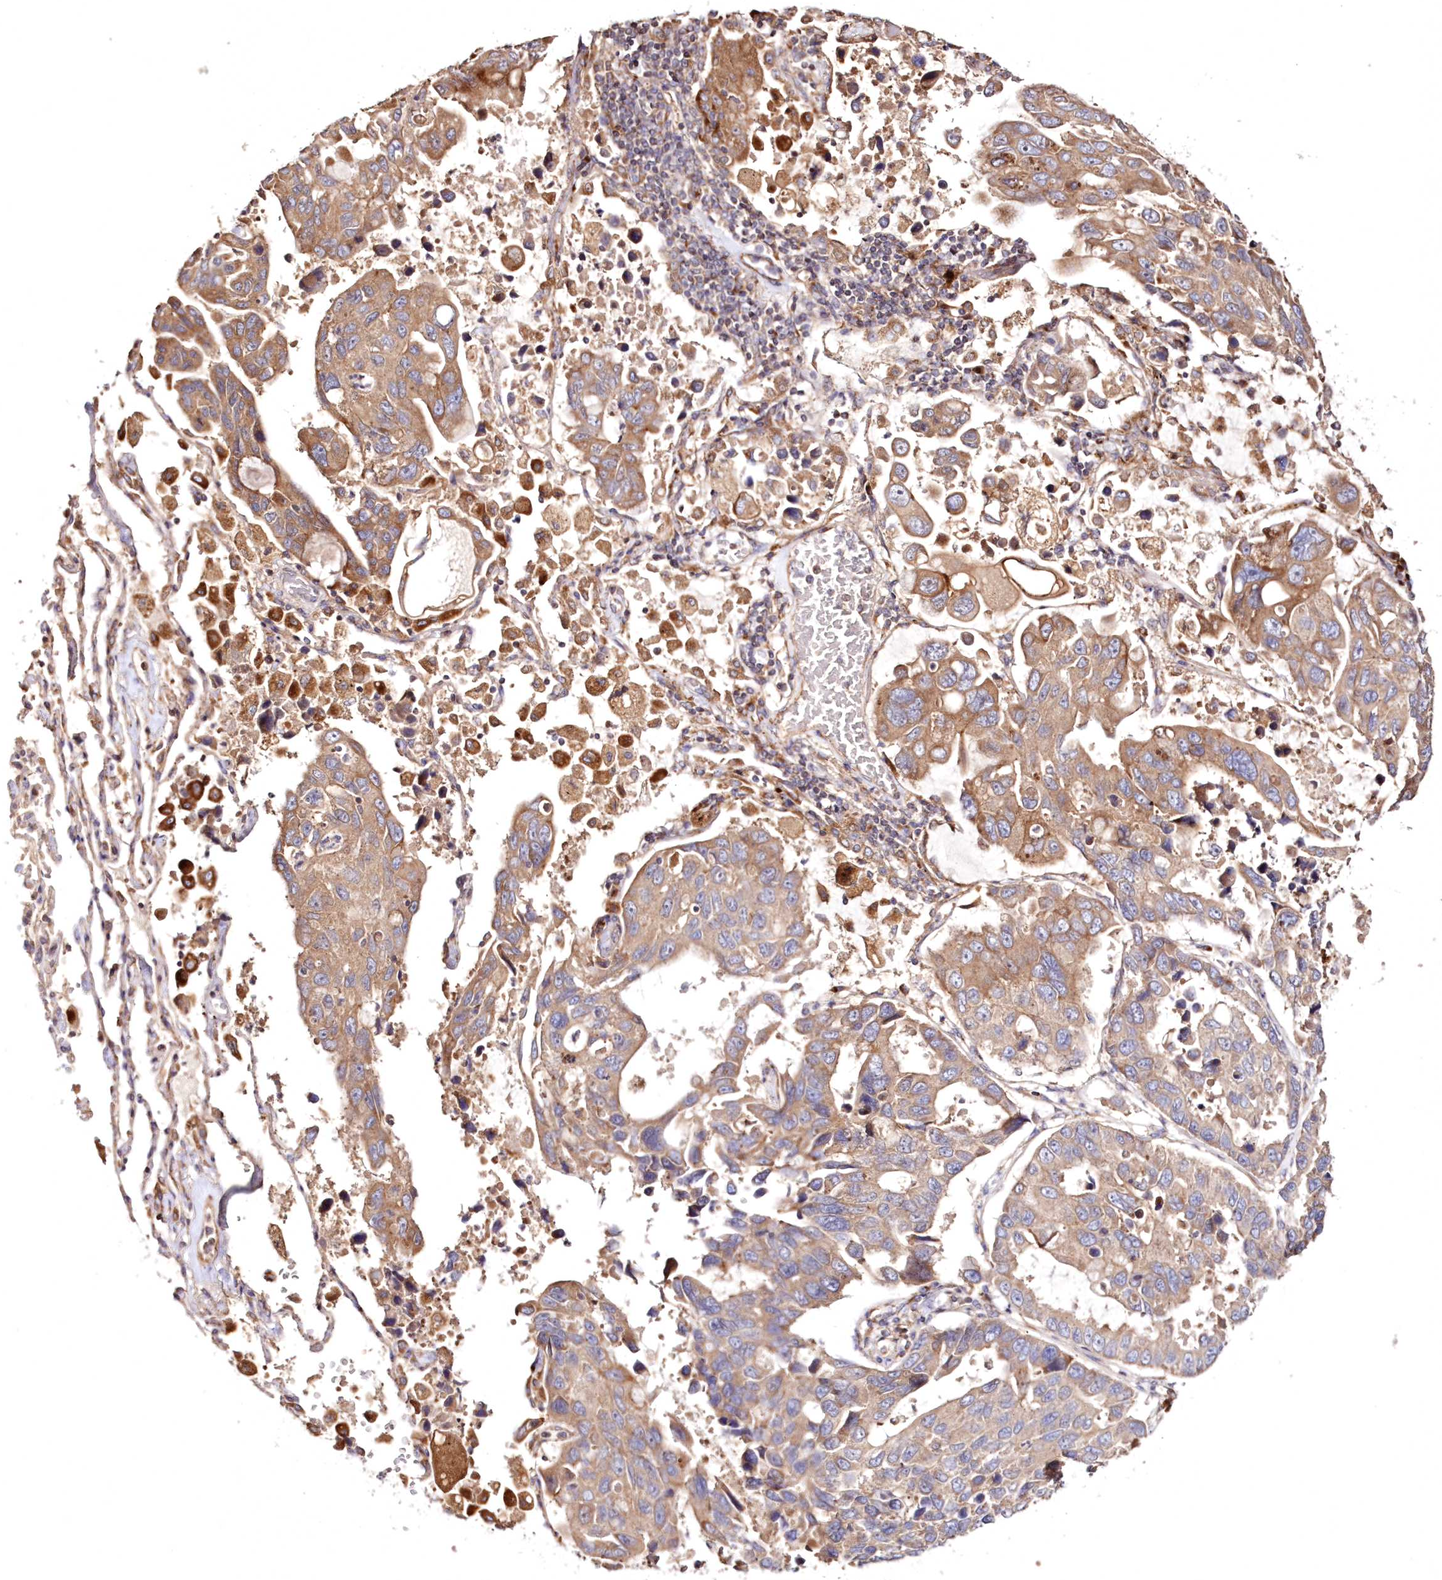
{"staining": {"intensity": "moderate", "quantity": ">75%", "location": "cytoplasmic/membranous"}, "tissue": "lung cancer", "cell_type": "Tumor cells", "image_type": "cancer", "snomed": [{"axis": "morphology", "description": "Adenocarcinoma, NOS"}, {"axis": "topography", "description": "Lung"}], "caption": "DAB (3,3'-diaminobenzidine) immunohistochemical staining of lung adenocarcinoma displays moderate cytoplasmic/membranous protein expression in about >75% of tumor cells.", "gene": "DDO", "patient": {"sex": "male", "age": 64}}